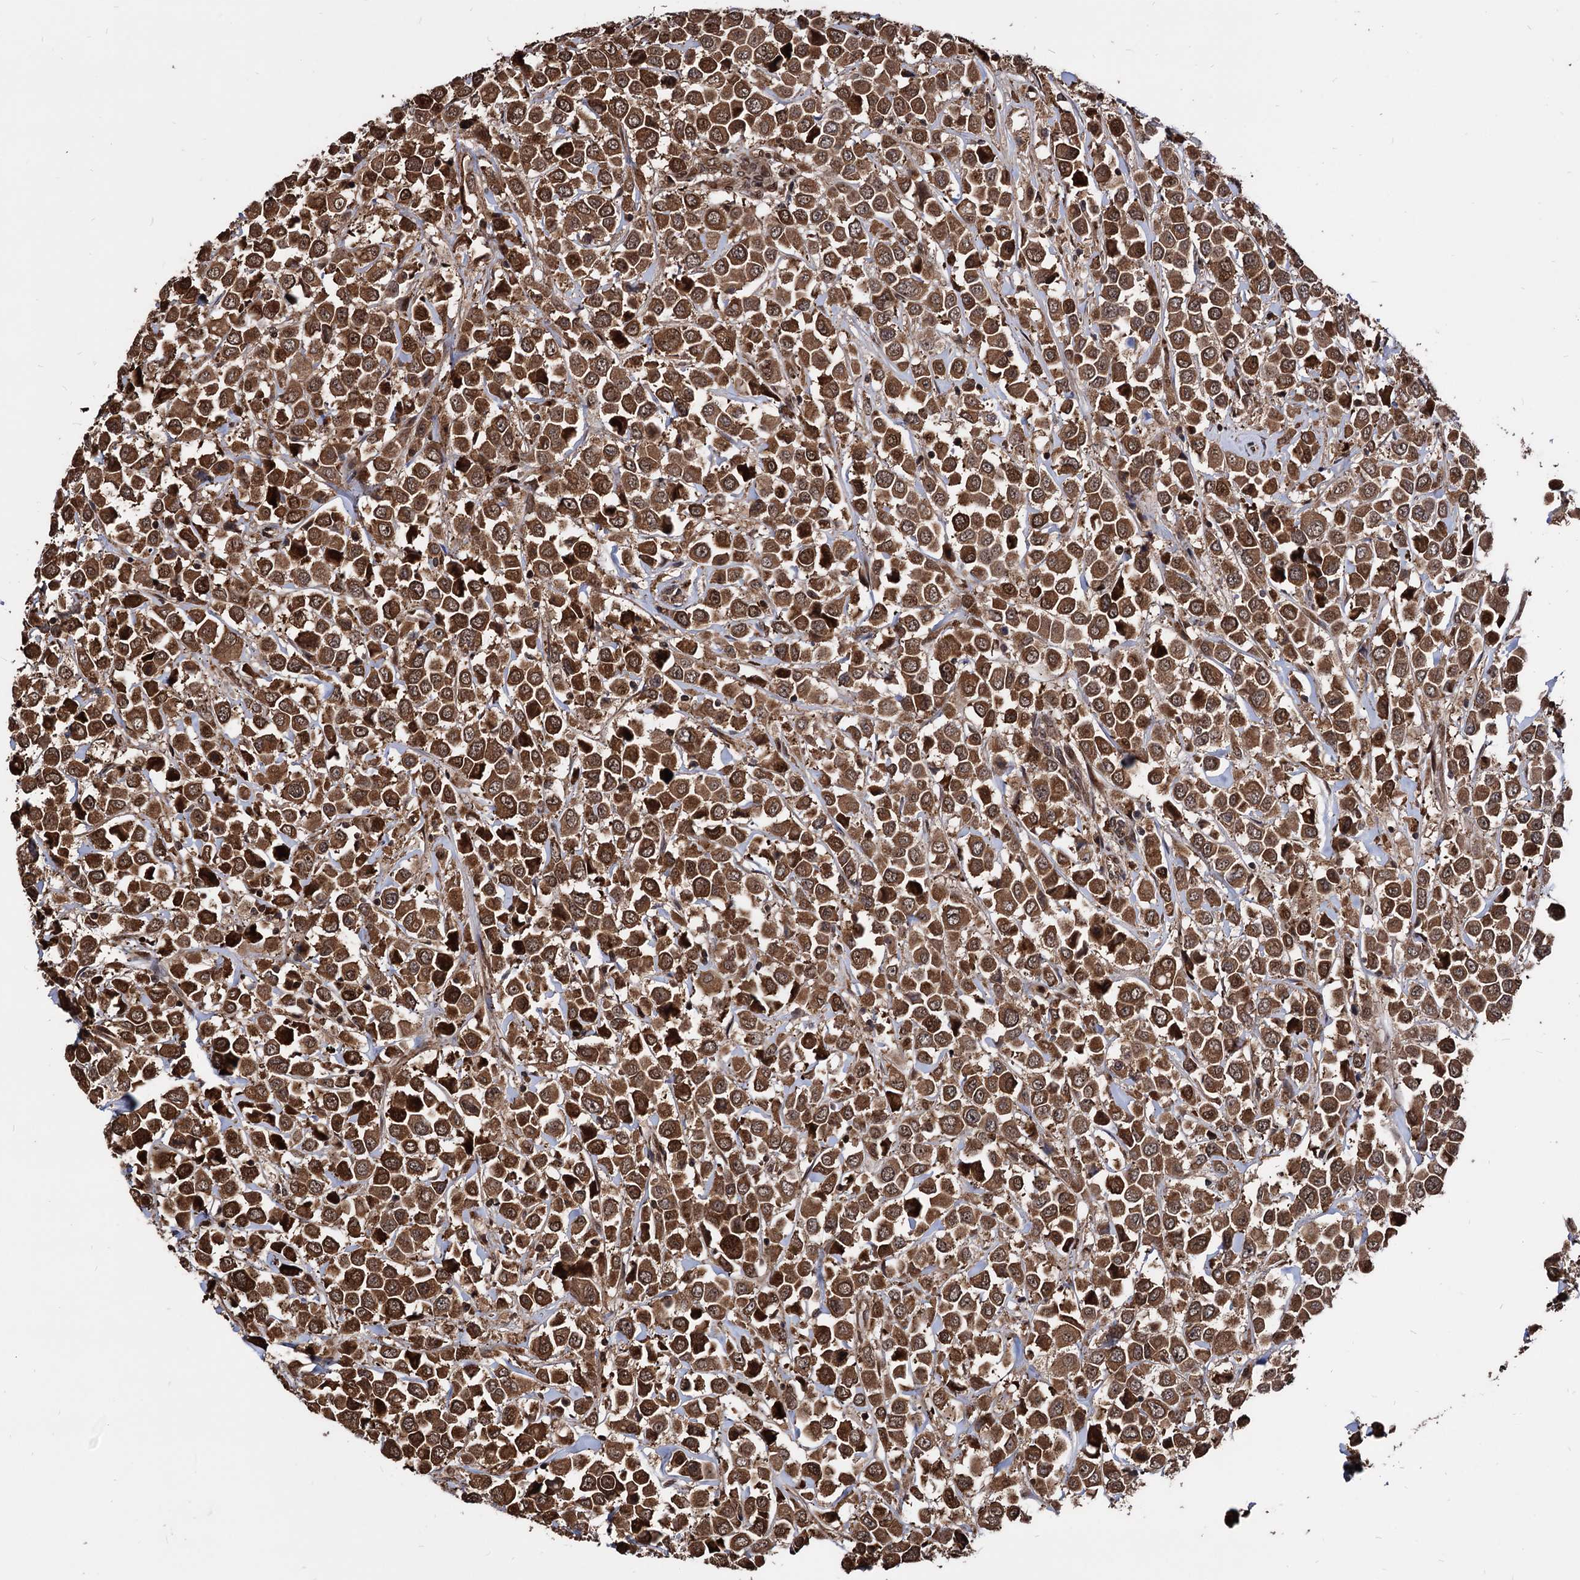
{"staining": {"intensity": "strong", "quantity": ">75%", "location": "cytoplasmic/membranous,nuclear"}, "tissue": "breast cancer", "cell_type": "Tumor cells", "image_type": "cancer", "snomed": [{"axis": "morphology", "description": "Duct carcinoma"}, {"axis": "topography", "description": "Breast"}], "caption": "Immunohistochemical staining of human breast cancer reveals high levels of strong cytoplasmic/membranous and nuclear expression in about >75% of tumor cells.", "gene": "ANKRD12", "patient": {"sex": "female", "age": 61}}